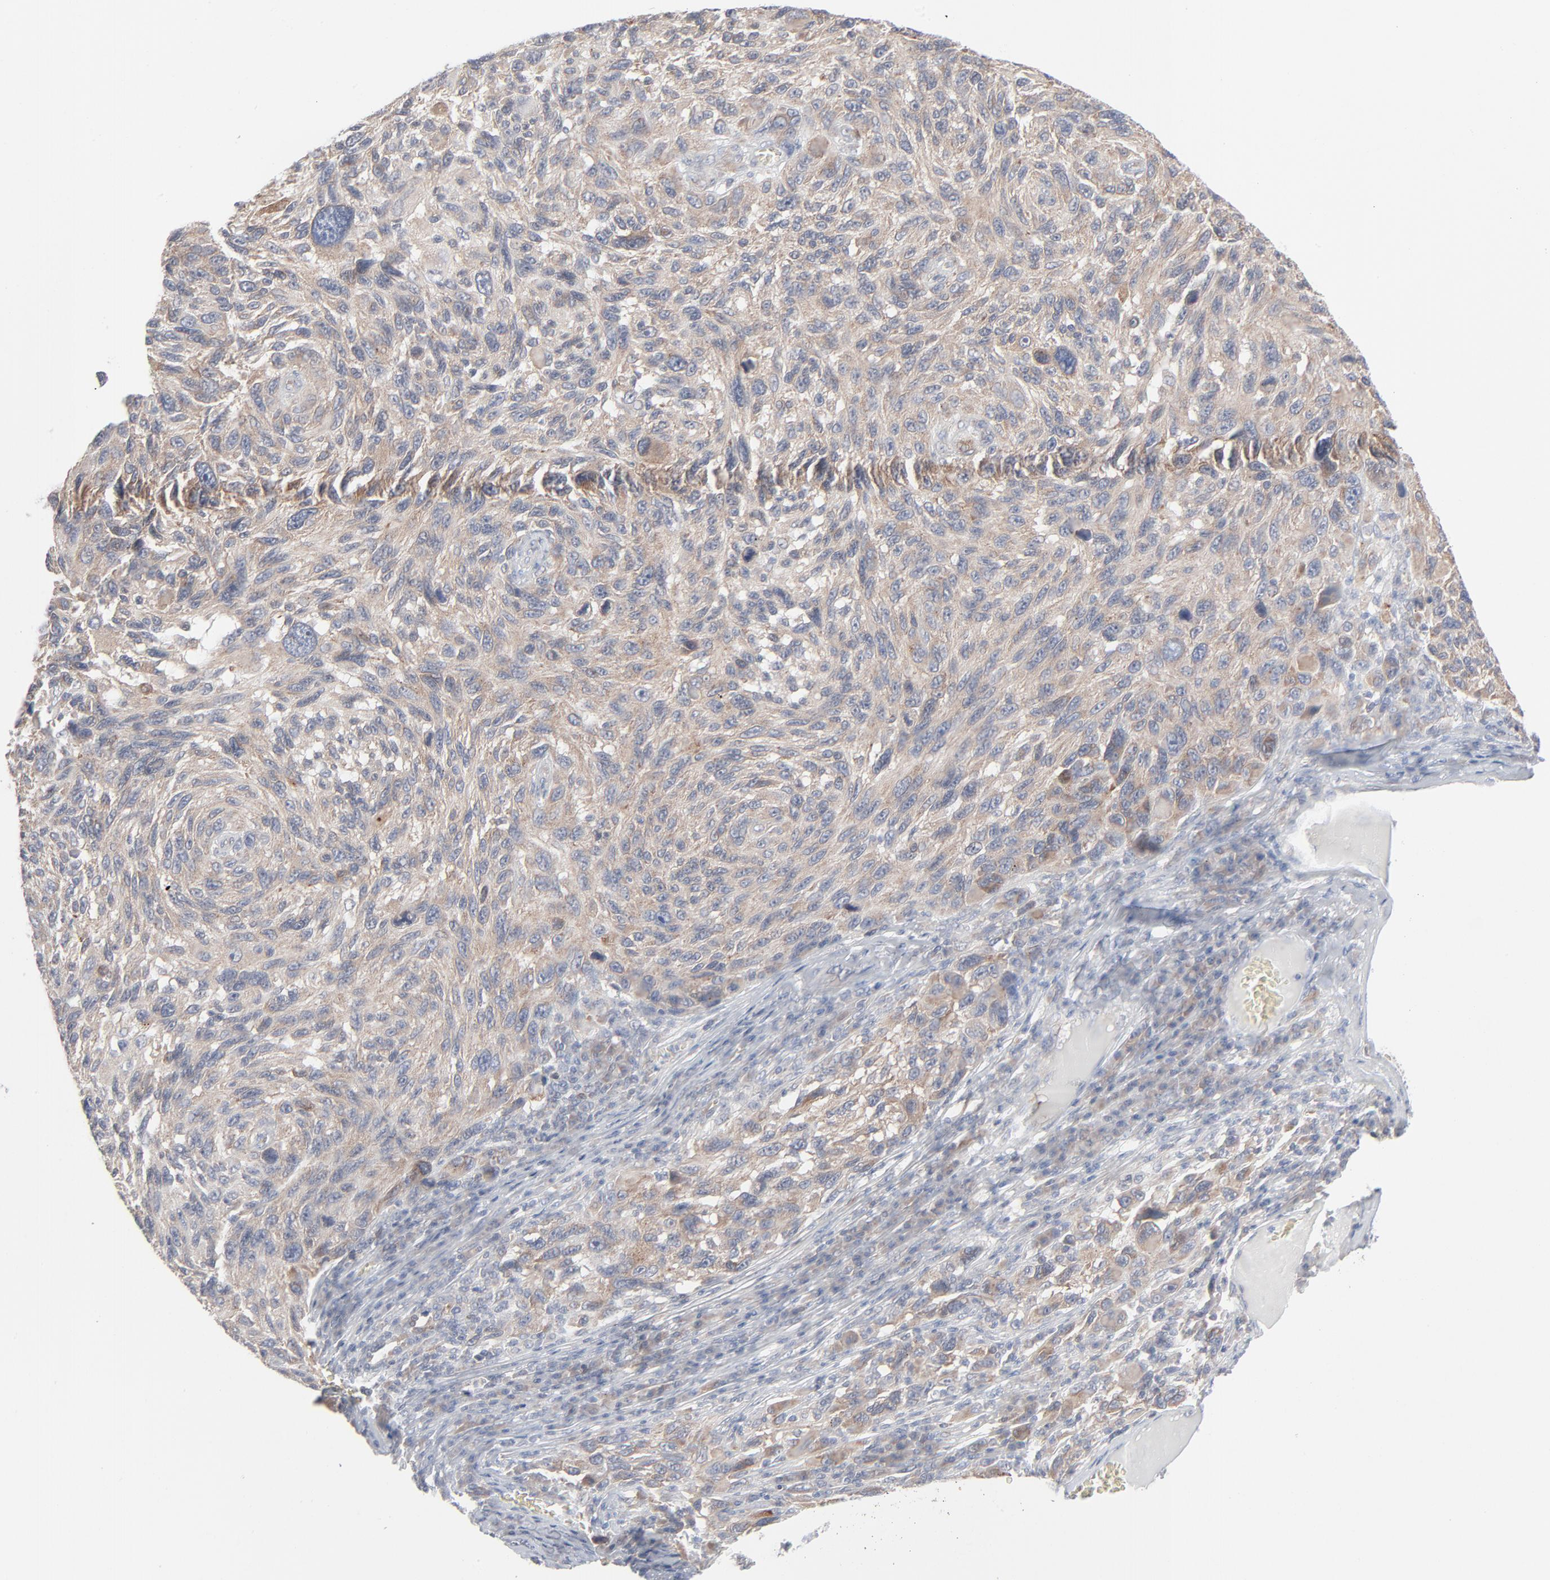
{"staining": {"intensity": "moderate", "quantity": ">75%", "location": "cytoplasmic/membranous"}, "tissue": "melanoma", "cell_type": "Tumor cells", "image_type": "cancer", "snomed": [{"axis": "morphology", "description": "Malignant melanoma, NOS"}, {"axis": "topography", "description": "Skin"}], "caption": "Immunohistochemical staining of human melanoma demonstrates medium levels of moderate cytoplasmic/membranous expression in about >75% of tumor cells.", "gene": "KDSR", "patient": {"sex": "male", "age": 53}}